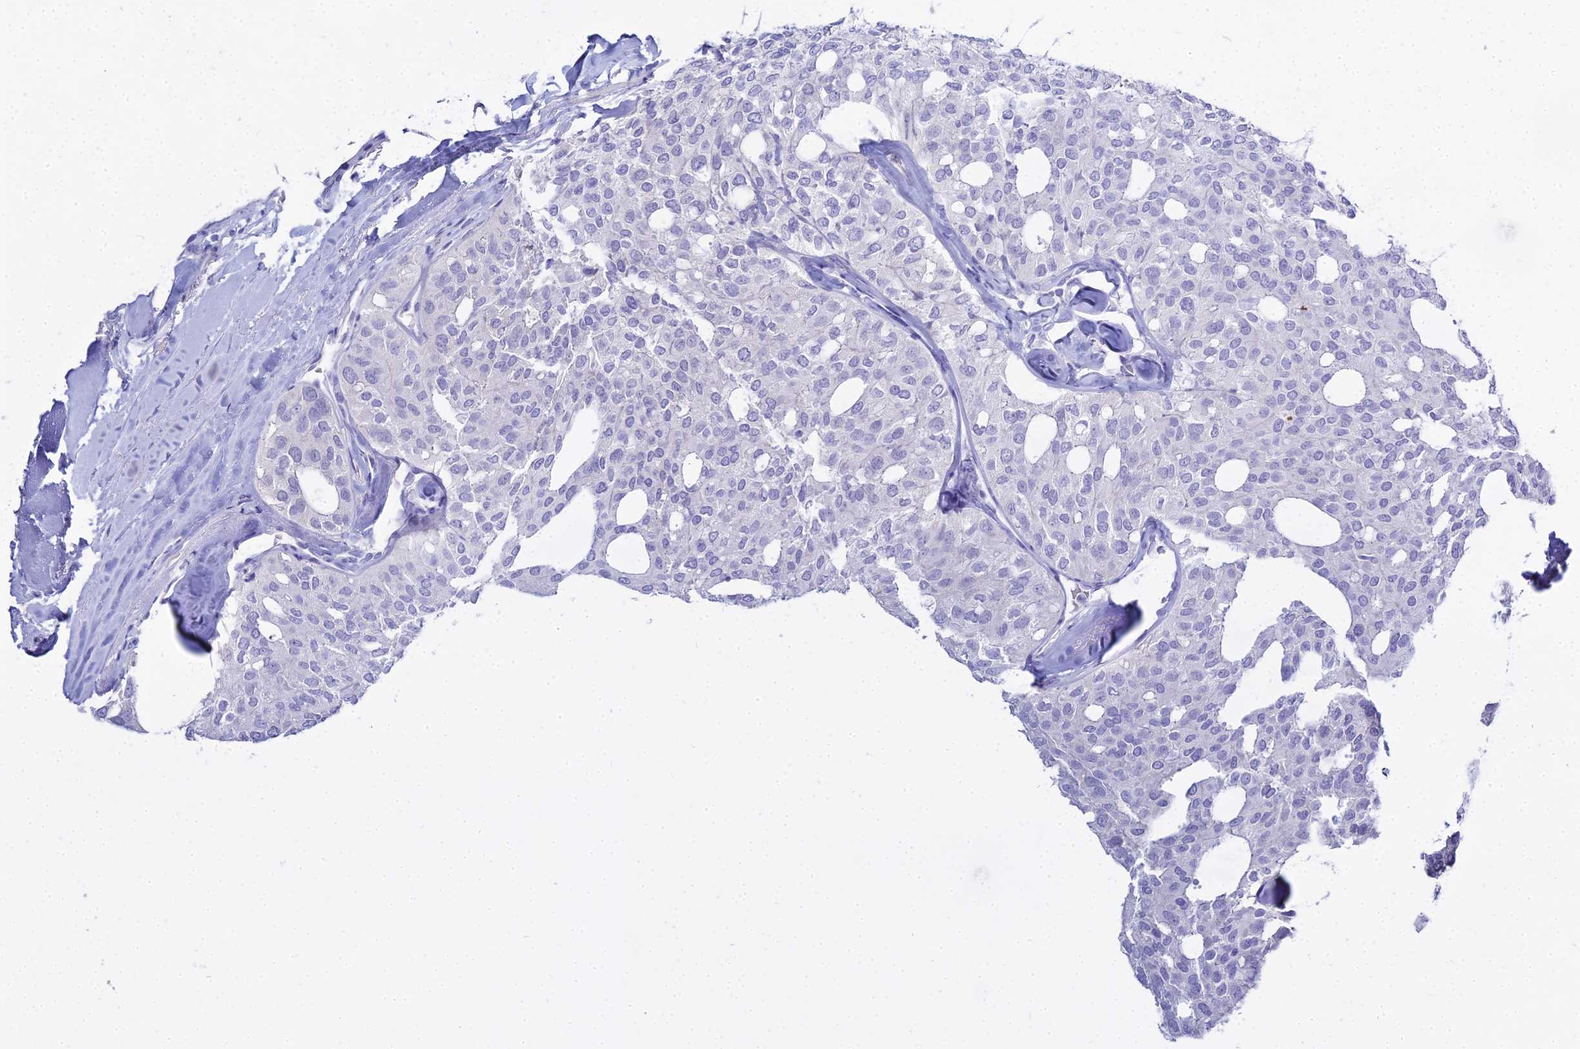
{"staining": {"intensity": "negative", "quantity": "none", "location": "none"}, "tissue": "thyroid cancer", "cell_type": "Tumor cells", "image_type": "cancer", "snomed": [{"axis": "morphology", "description": "Follicular adenoma carcinoma, NOS"}, {"axis": "topography", "description": "Thyroid gland"}], "caption": "Image shows no protein positivity in tumor cells of thyroid follicular adenoma carcinoma tissue. (Stains: DAB (3,3'-diaminobenzidine) immunohistochemistry with hematoxylin counter stain, Microscopy: brightfield microscopy at high magnification).", "gene": "S100A7", "patient": {"sex": "male", "age": 75}}